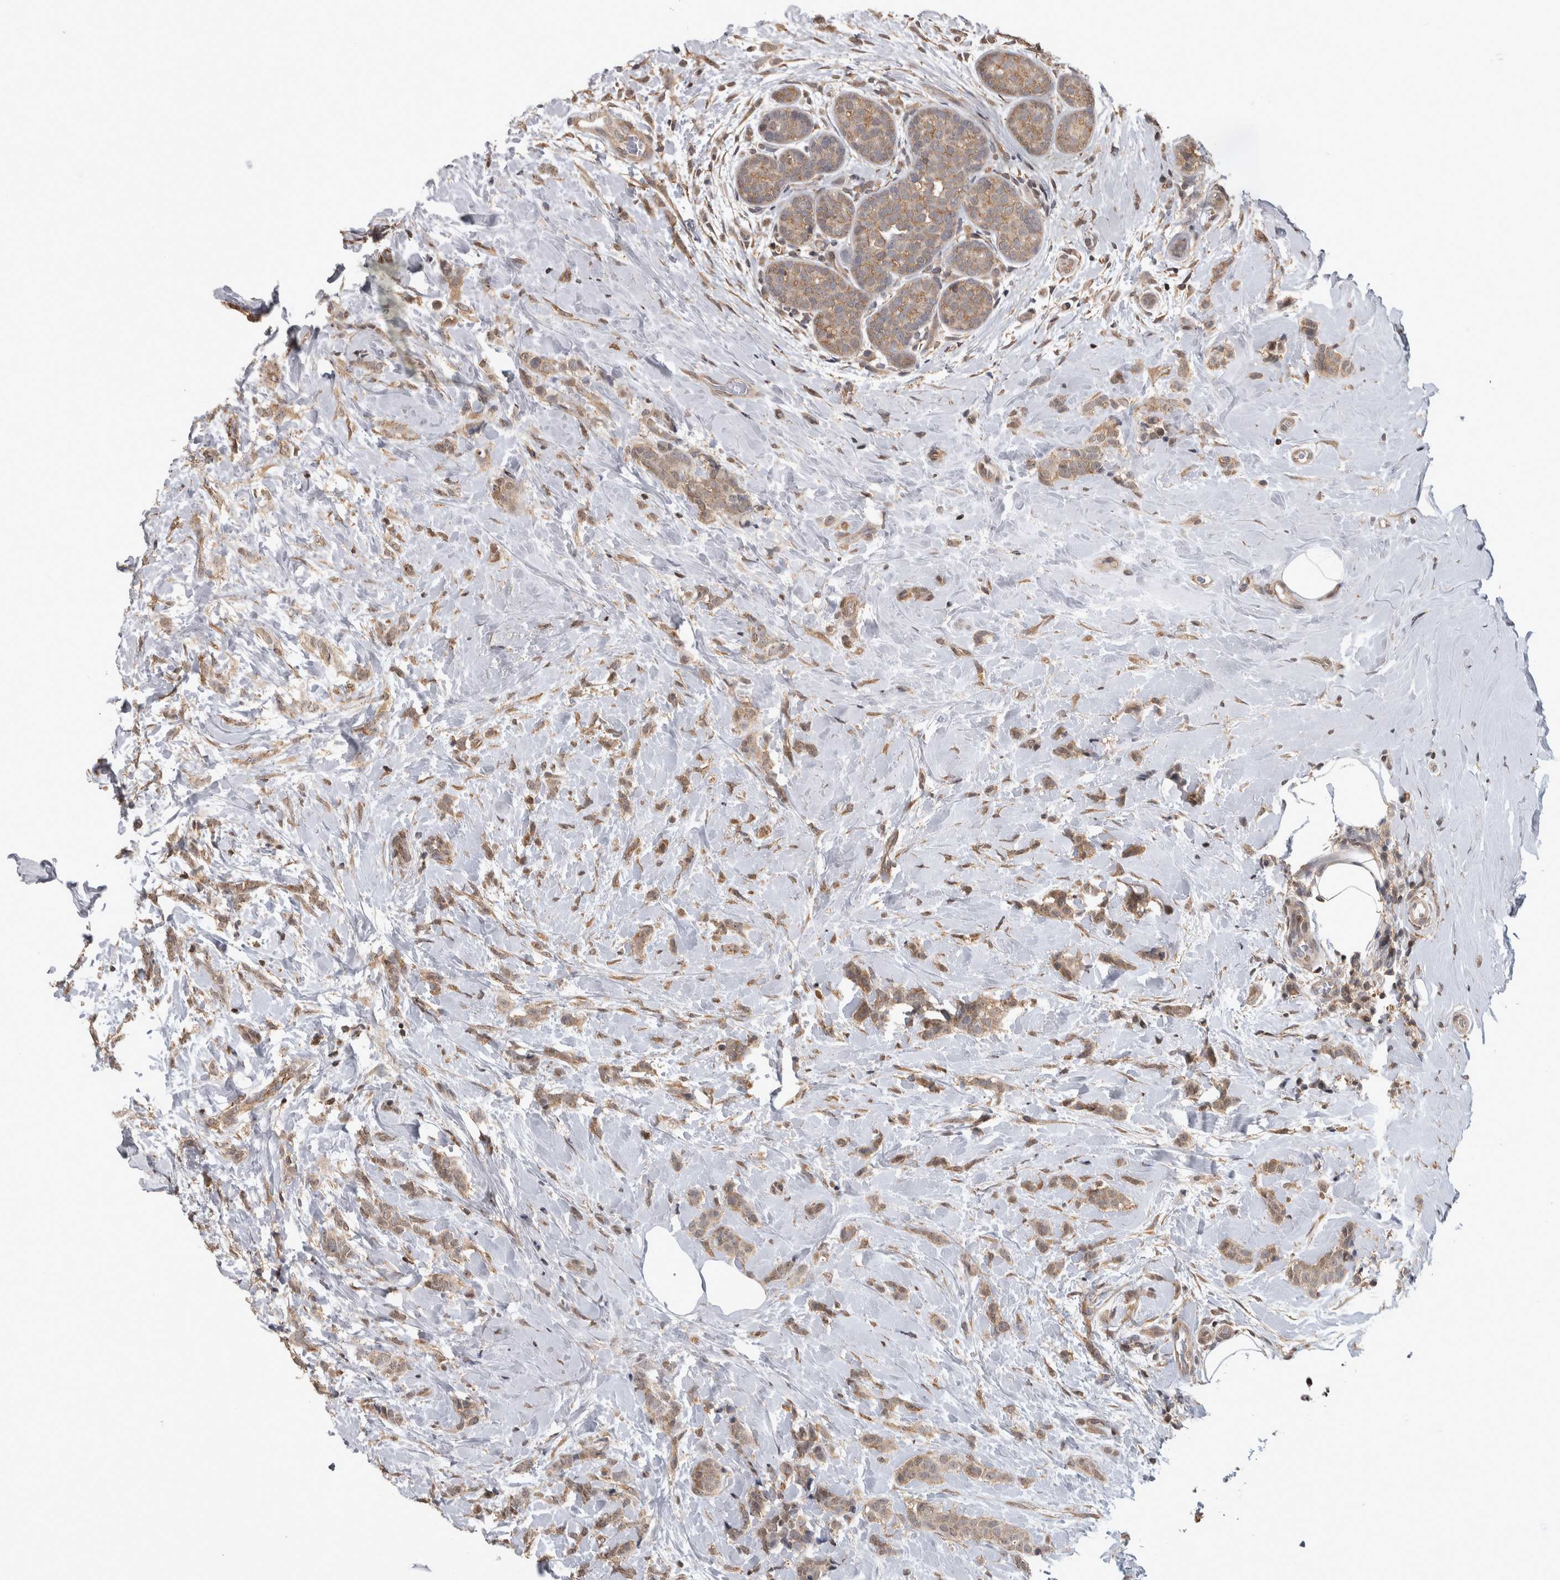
{"staining": {"intensity": "weak", "quantity": ">75%", "location": "cytoplasmic/membranous"}, "tissue": "breast cancer", "cell_type": "Tumor cells", "image_type": "cancer", "snomed": [{"axis": "morphology", "description": "Lobular carcinoma, in situ"}, {"axis": "morphology", "description": "Lobular carcinoma"}, {"axis": "topography", "description": "Breast"}], "caption": "Immunohistochemical staining of human lobular carcinoma (breast) reveals low levels of weak cytoplasmic/membranous protein positivity in approximately >75% of tumor cells. The staining was performed using DAB (3,3'-diaminobenzidine), with brown indicating positive protein expression. Nuclei are stained blue with hematoxylin.", "gene": "ATXN2", "patient": {"sex": "female", "age": 41}}